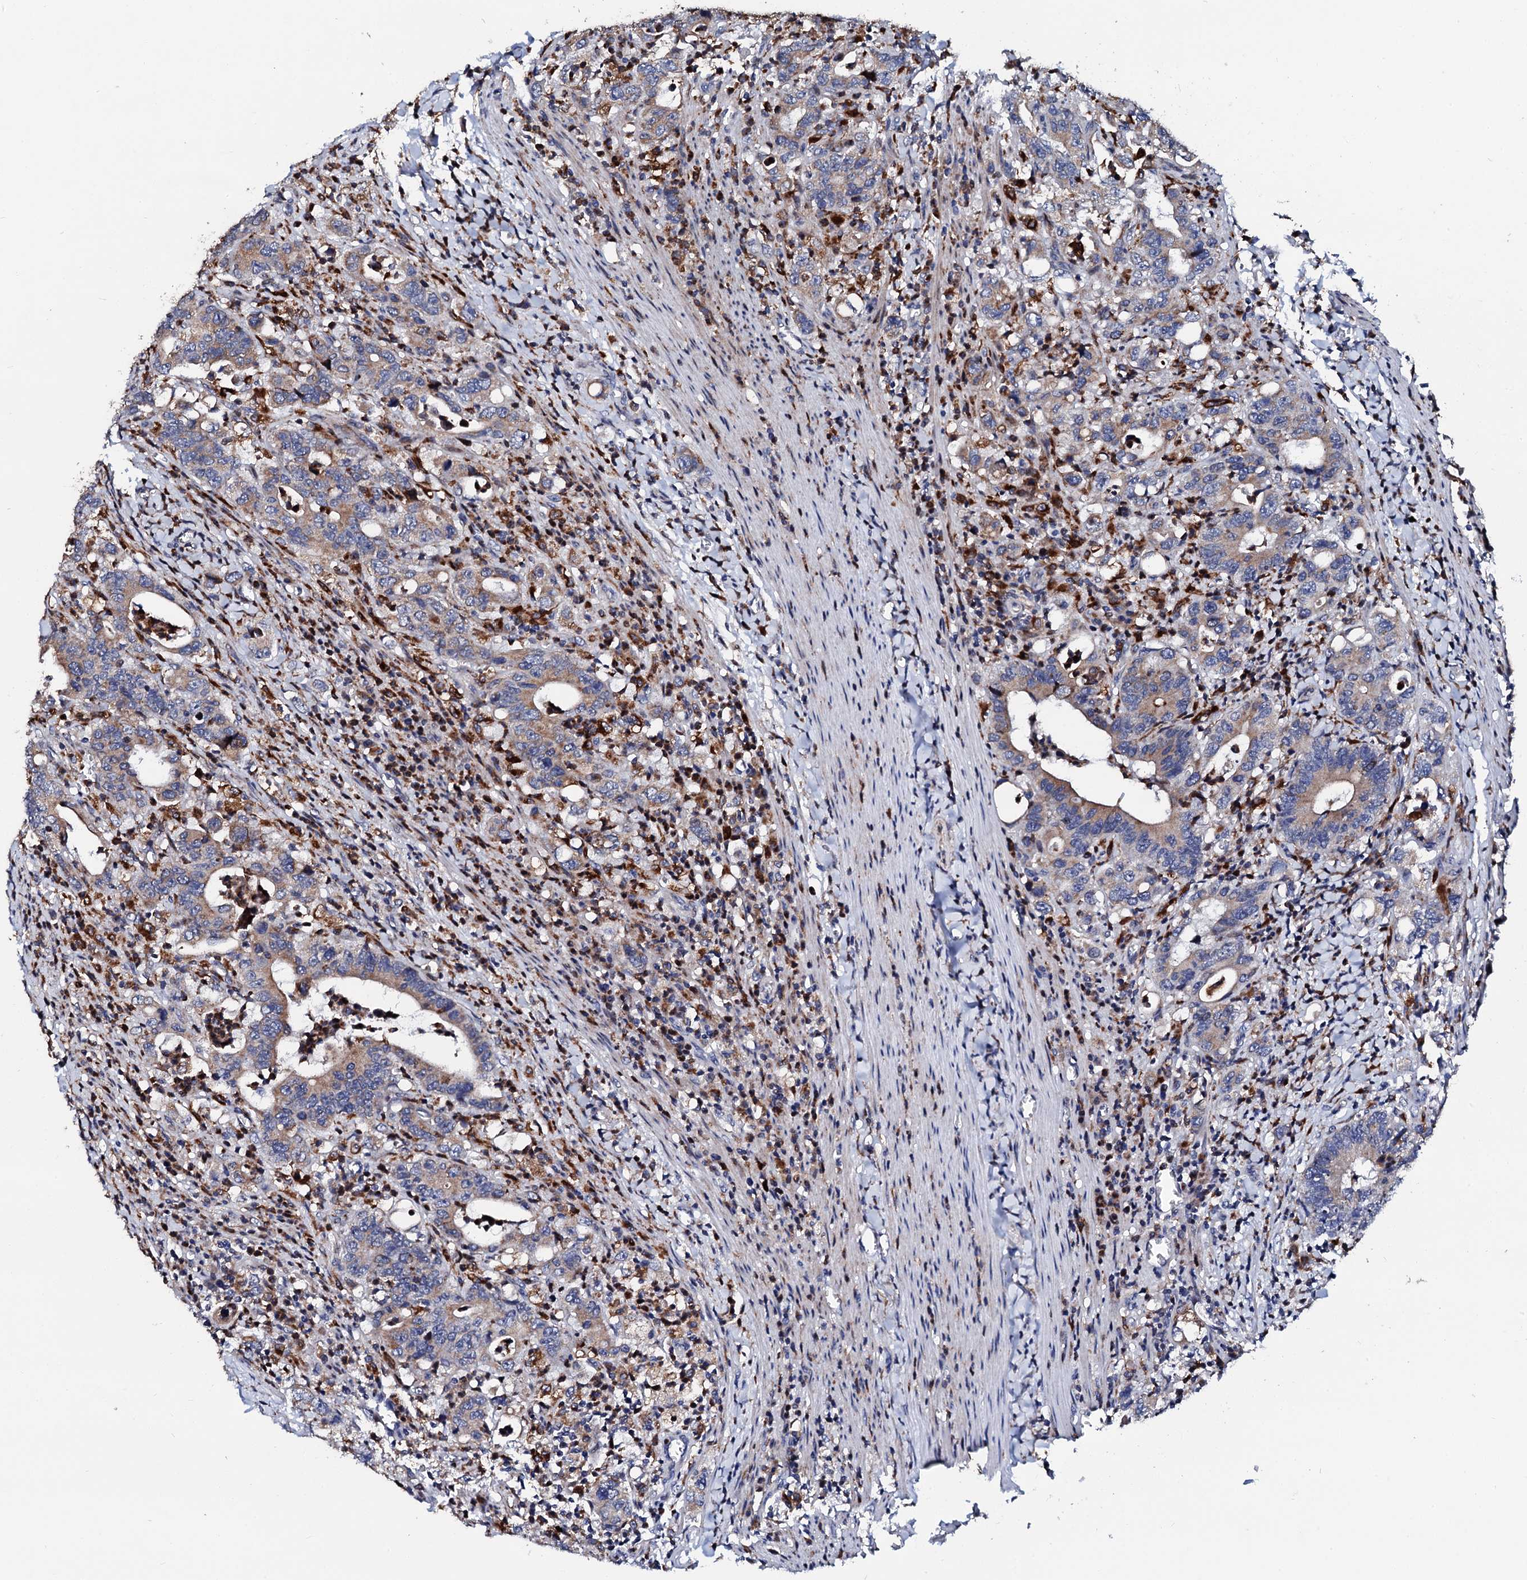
{"staining": {"intensity": "moderate", "quantity": ">75%", "location": "cytoplasmic/membranous"}, "tissue": "colorectal cancer", "cell_type": "Tumor cells", "image_type": "cancer", "snomed": [{"axis": "morphology", "description": "Adenocarcinoma, NOS"}, {"axis": "topography", "description": "Colon"}], "caption": "Immunohistochemistry (IHC) micrograph of neoplastic tissue: colorectal adenocarcinoma stained using immunohistochemistry exhibits medium levels of moderate protein expression localized specifically in the cytoplasmic/membranous of tumor cells, appearing as a cytoplasmic/membranous brown color.", "gene": "TCIRG1", "patient": {"sex": "female", "age": 75}}